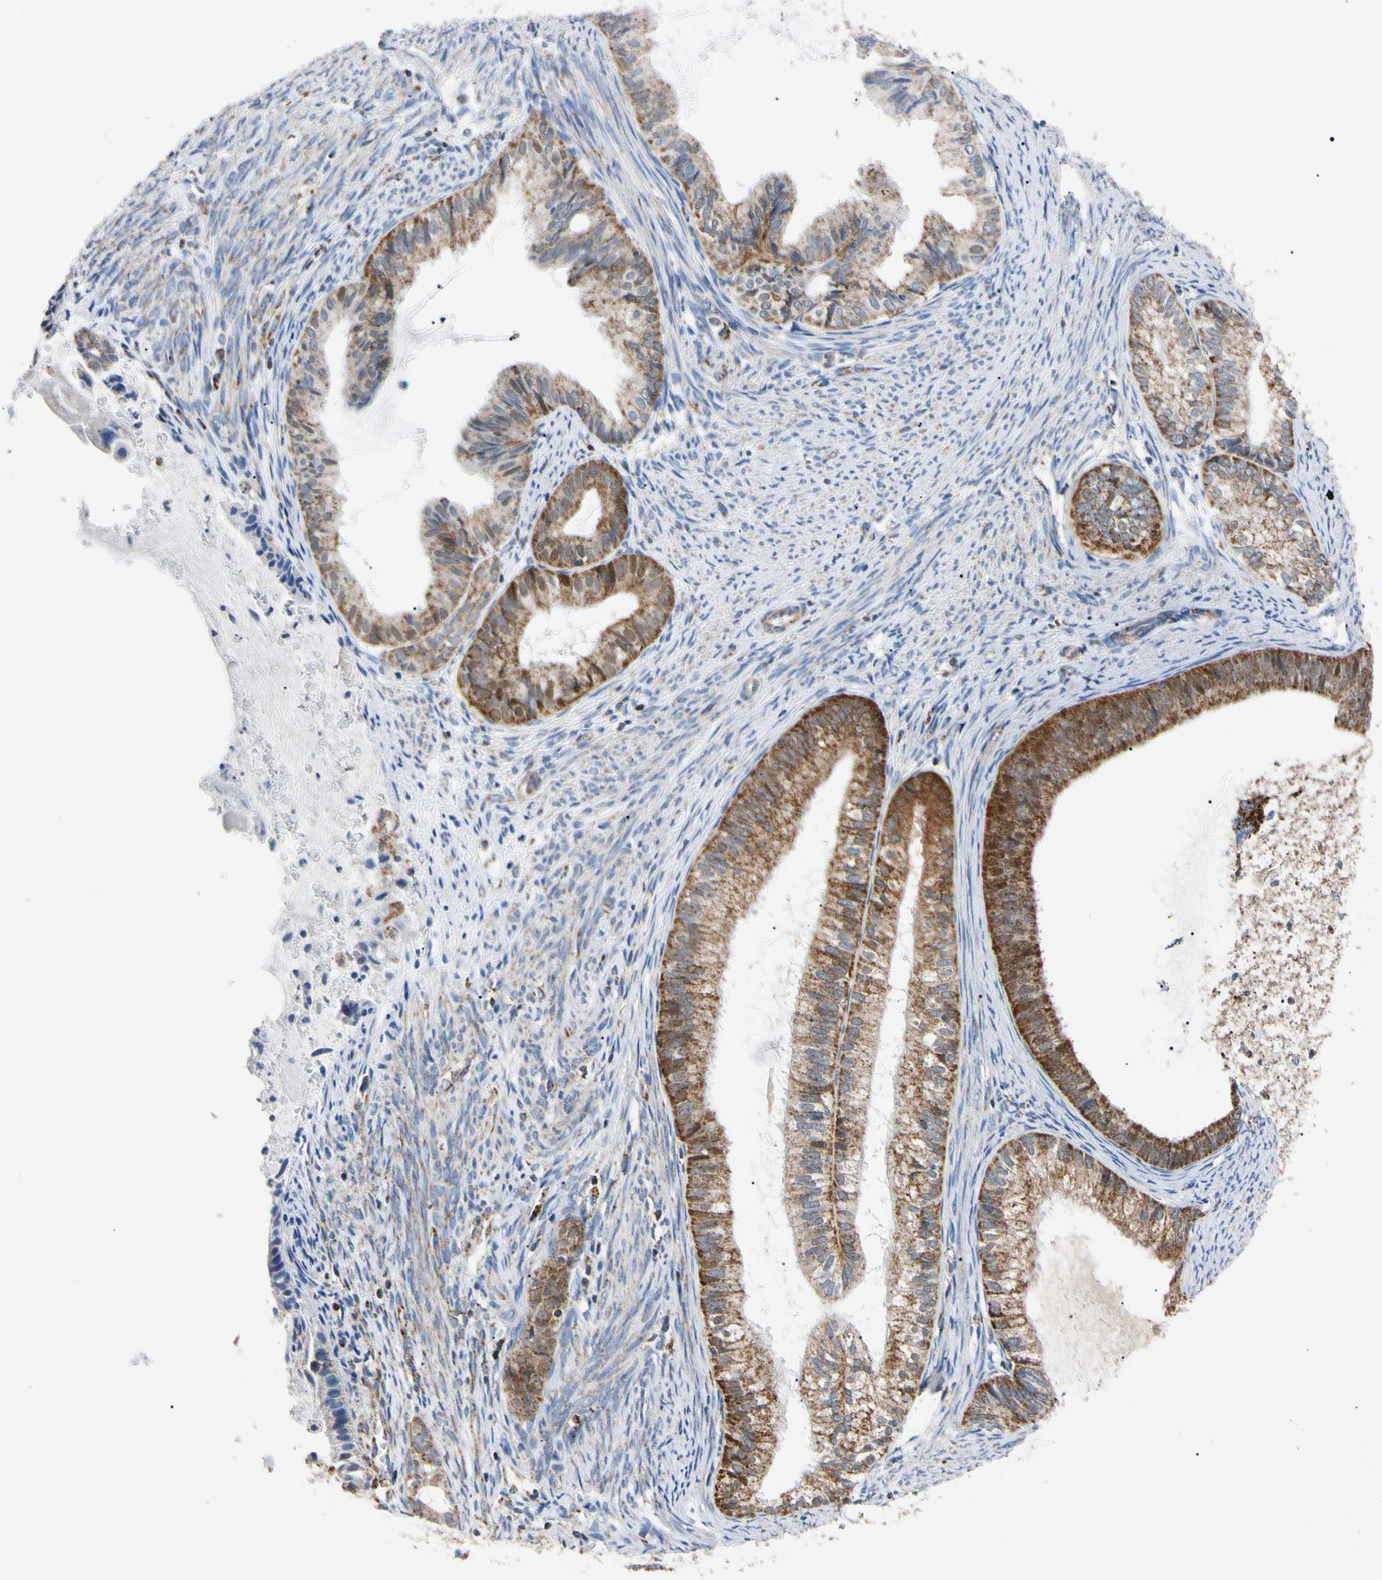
{"staining": {"intensity": "strong", "quantity": ">75%", "location": "cytoplasmic/membranous"}, "tissue": "endometrial cancer", "cell_type": "Tumor cells", "image_type": "cancer", "snomed": [{"axis": "morphology", "description": "Adenocarcinoma, NOS"}, {"axis": "topography", "description": "Endometrium"}], "caption": "IHC (DAB) staining of human endometrial cancer exhibits strong cytoplasmic/membranous protein expression in about >75% of tumor cells.", "gene": "CLPP", "patient": {"sex": "female", "age": 86}}